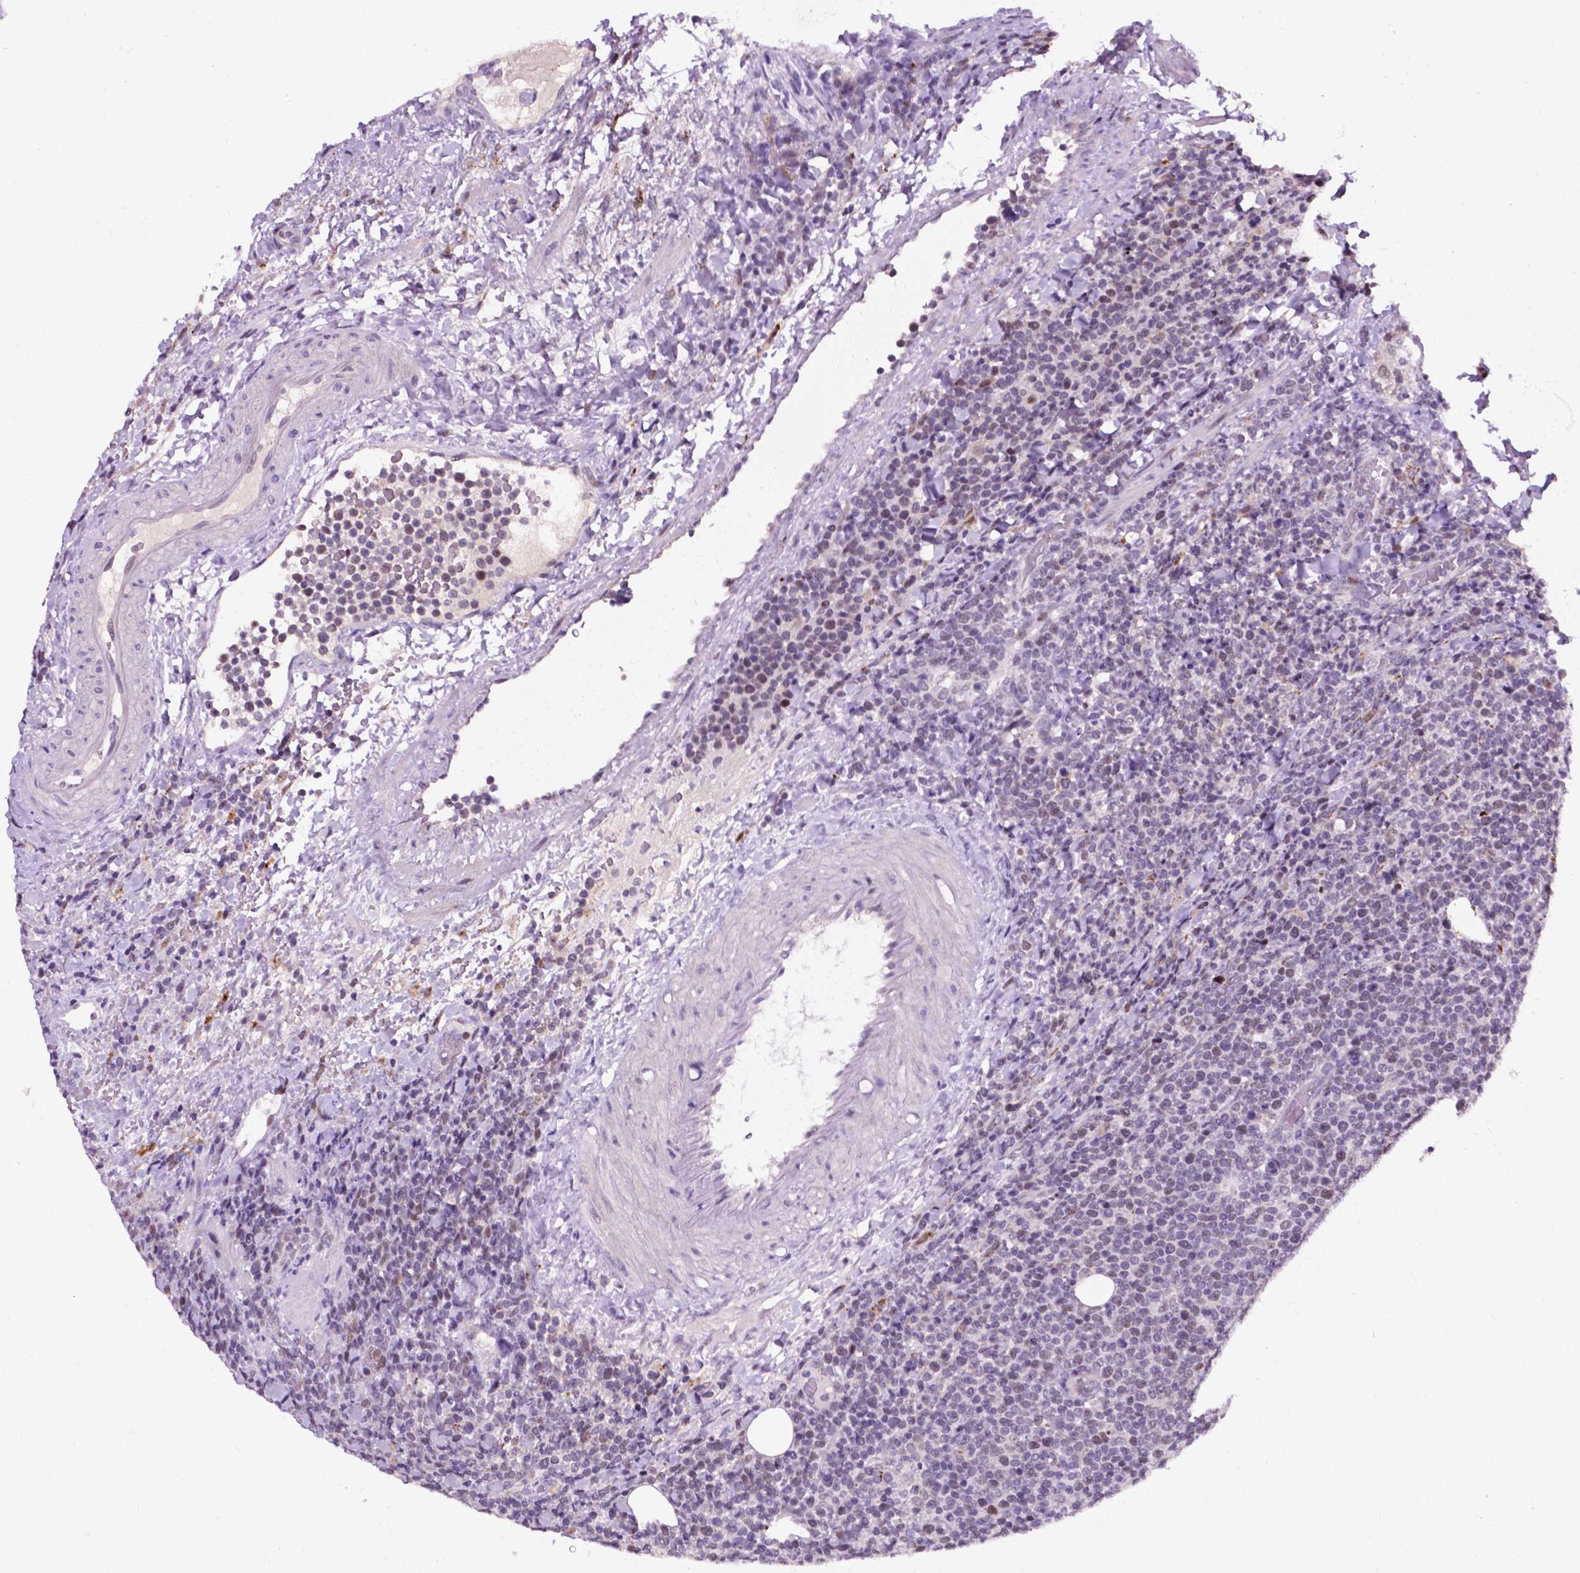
{"staining": {"intensity": "moderate", "quantity": "<25%", "location": "nuclear"}, "tissue": "lymphoma", "cell_type": "Tumor cells", "image_type": "cancer", "snomed": [{"axis": "morphology", "description": "Malignant lymphoma, non-Hodgkin's type, High grade"}, {"axis": "topography", "description": "Lymph node"}], "caption": "A low amount of moderate nuclear staining is seen in approximately <25% of tumor cells in malignant lymphoma, non-Hodgkin's type (high-grade) tissue.", "gene": "SMAD3", "patient": {"sex": "male", "age": 61}}